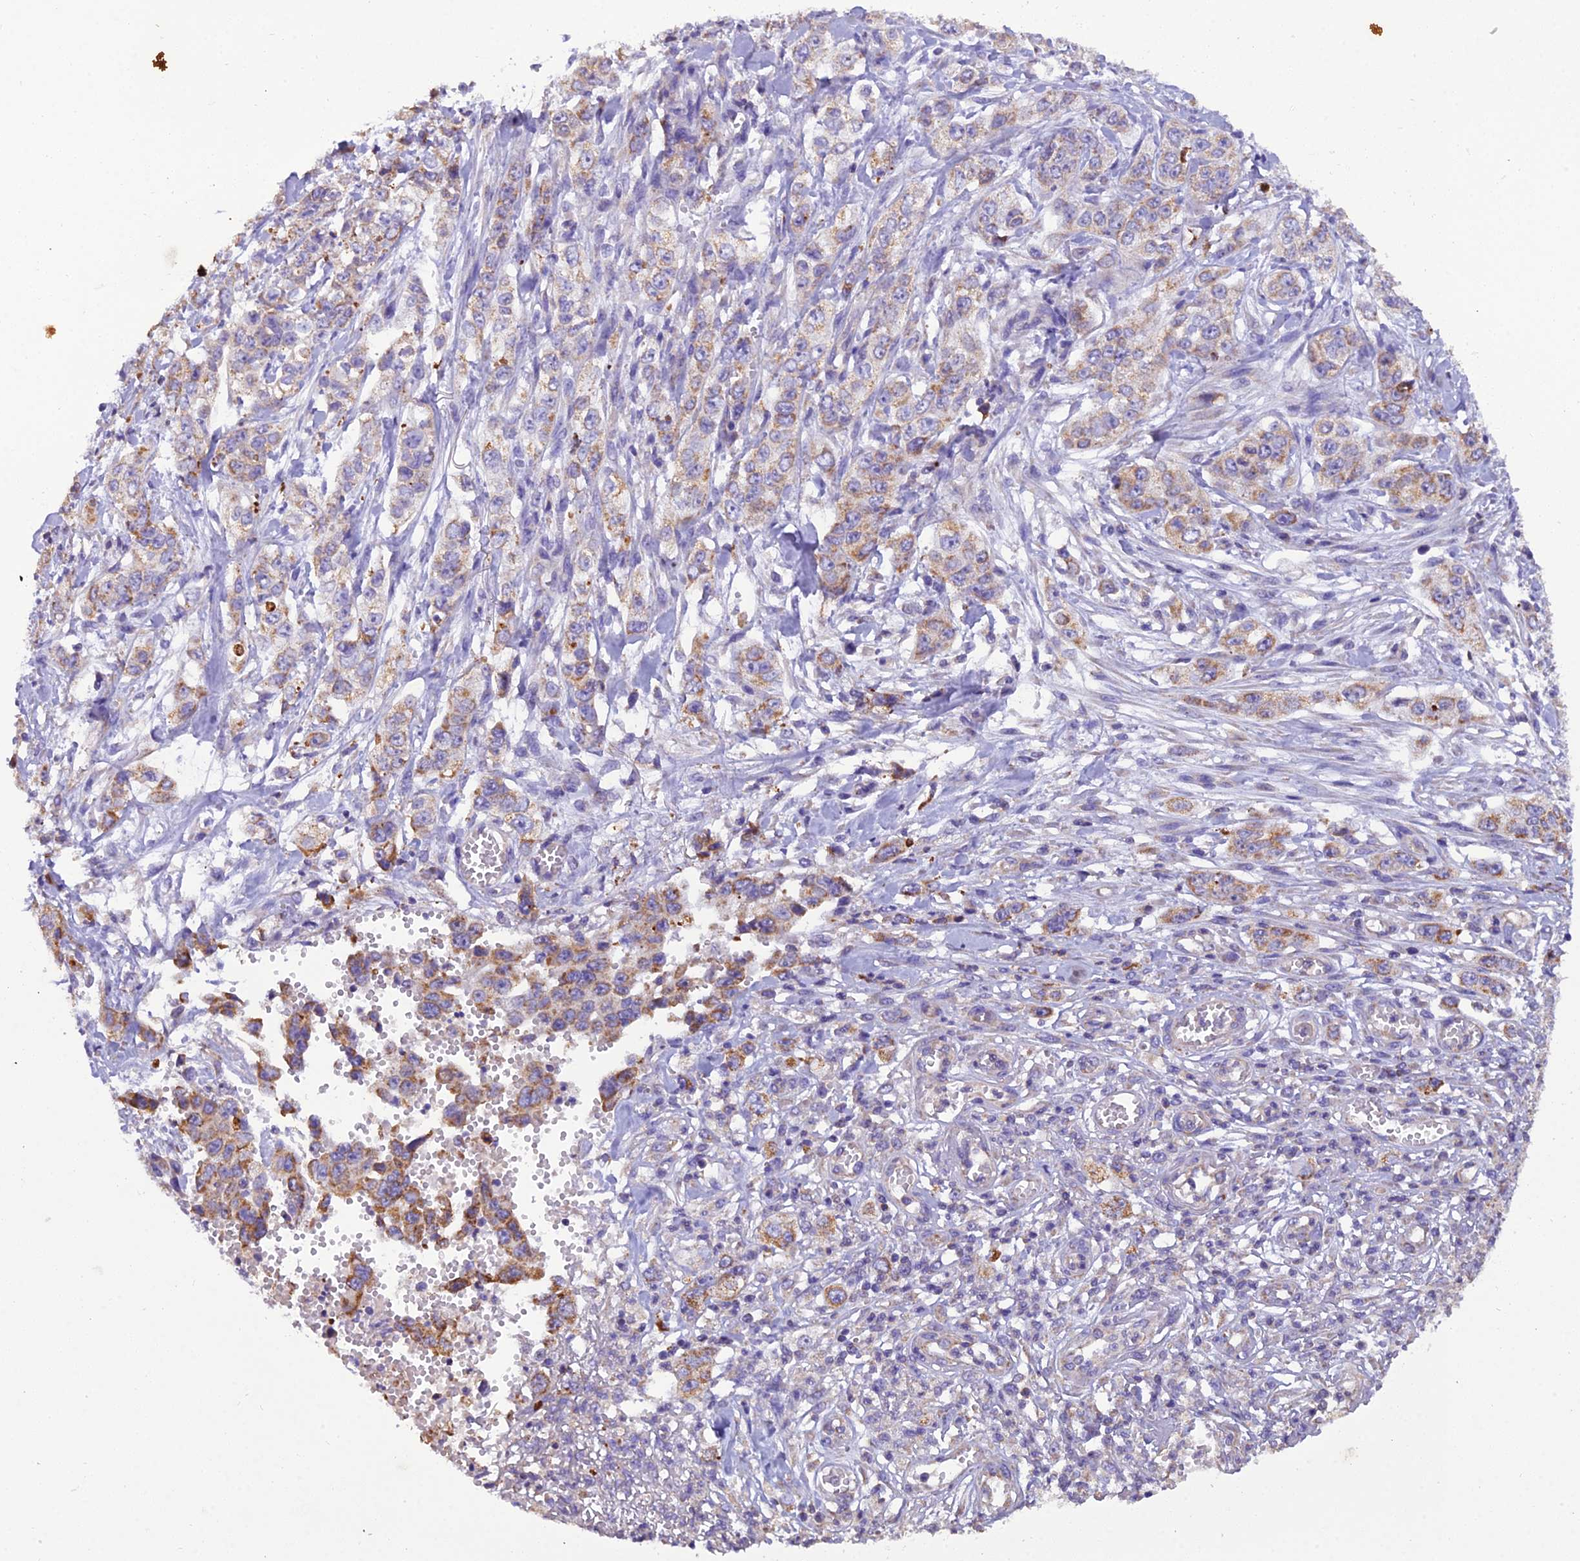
{"staining": {"intensity": "moderate", "quantity": "25%-75%", "location": "cytoplasmic/membranous"}, "tissue": "stomach cancer", "cell_type": "Tumor cells", "image_type": "cancer", "snomed": [{"axis": "morphology", "description": "Adenocarcinoma, NOS"}, {"axis": "topography", "description": "Stomach, upper"}], "caption": "Stomach adenocarcinoma tissue reveals moderate cytoplasmic/membranous positivity in about 25%-75% of tumor cells, visualized by immunohistochemistry.", "gene": "GPD1", "patient": {"sex": "male", "age": 62}}